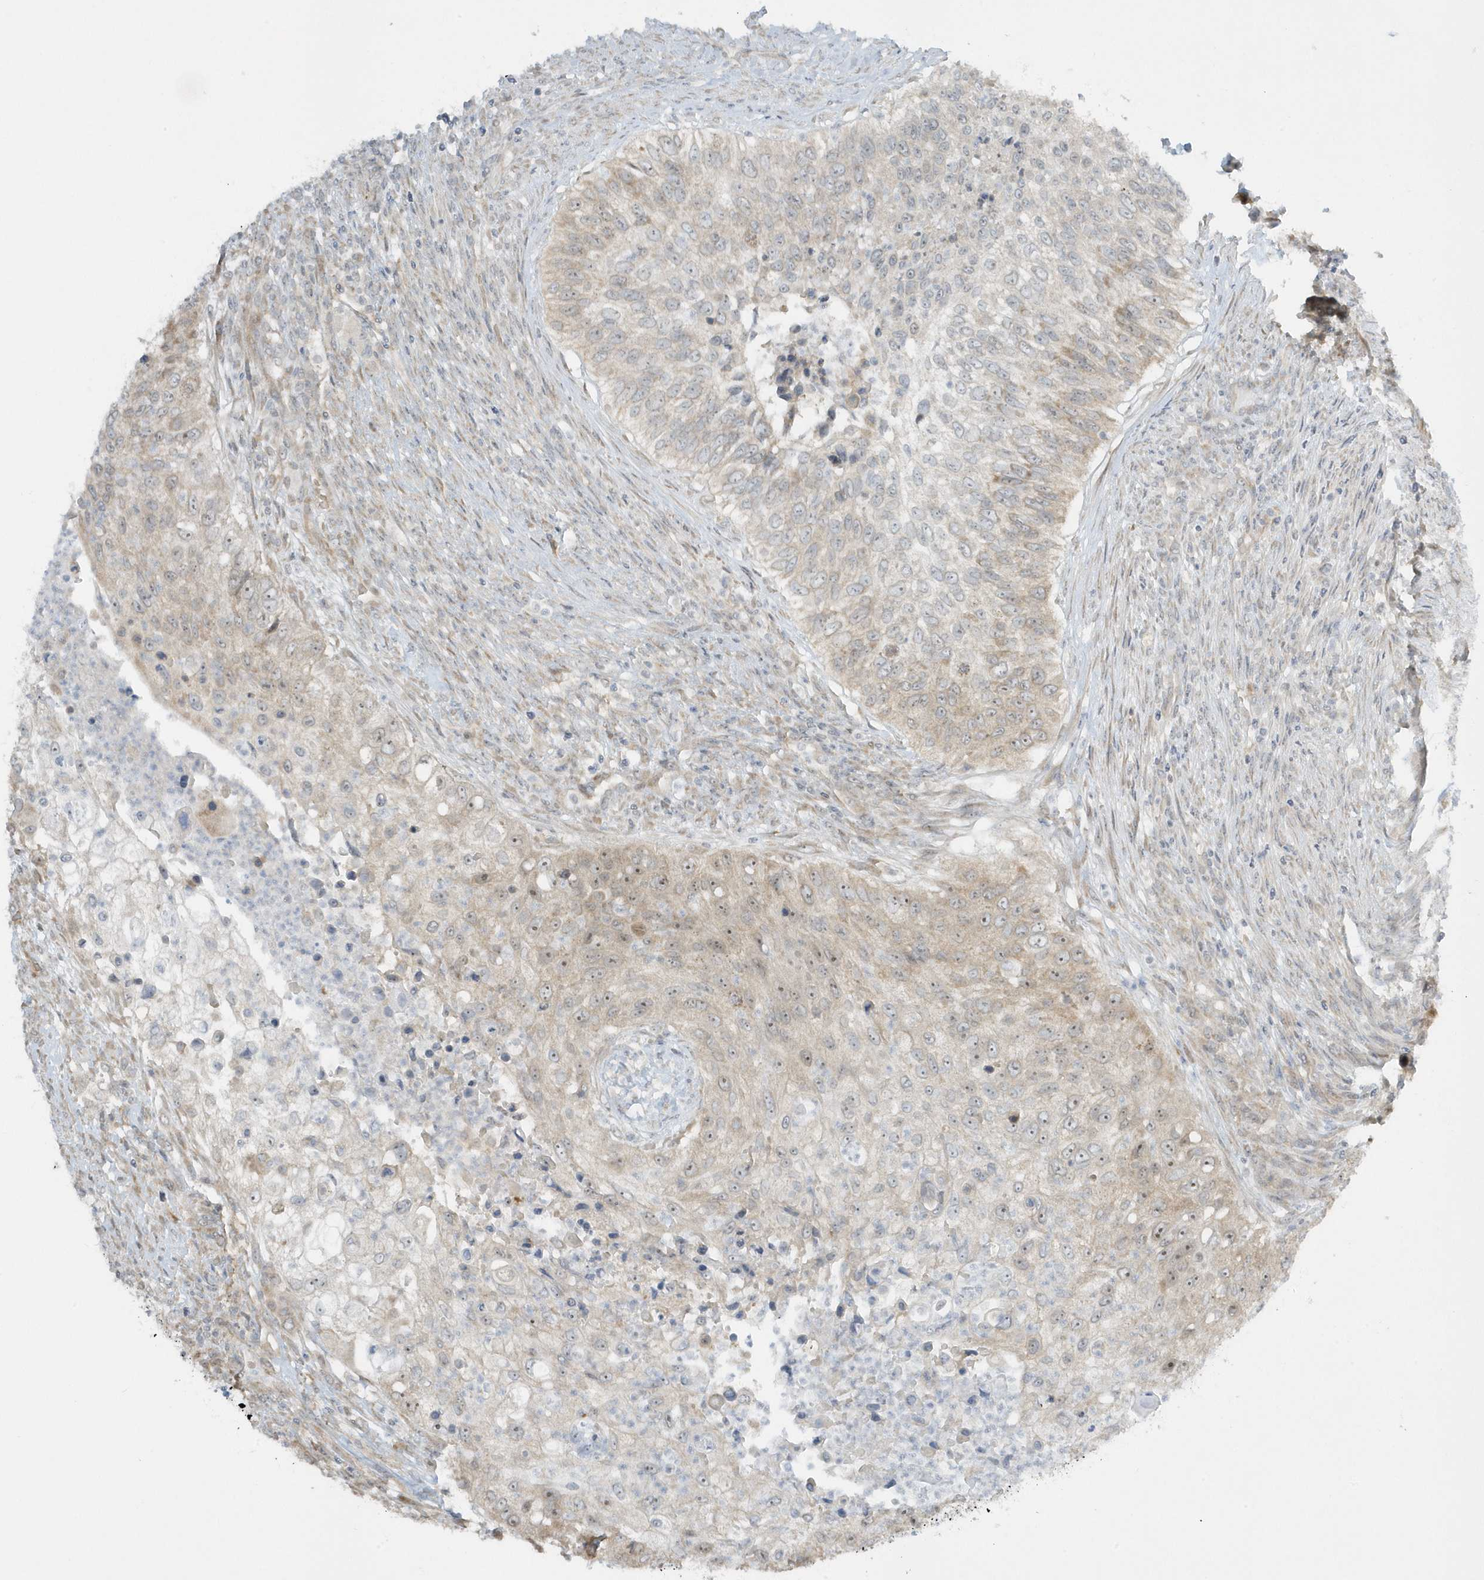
{"staining": {"intensity": "moderate", "quantity": "<25%", "location": "cytoplasmic/membranous,nuclear"}, "tissue": "urothelial cancer", "cell_type": "Tumor cells", "image_type": "cancer", "snomed": [{"axis": "morphology", "description": "Urothelial carcinoma, High grade"}, {"axis": "topography", "description": "Urinary bladder"}], "caption": "The histopathology image reveals staining of urothelial cancer, revealing moderate cytoplasmic/membranous and nuclear protein positivity (brown color) within tumor cells.", "gene": "SCN3A", "patient": {"sex": "female", "age": 60}}